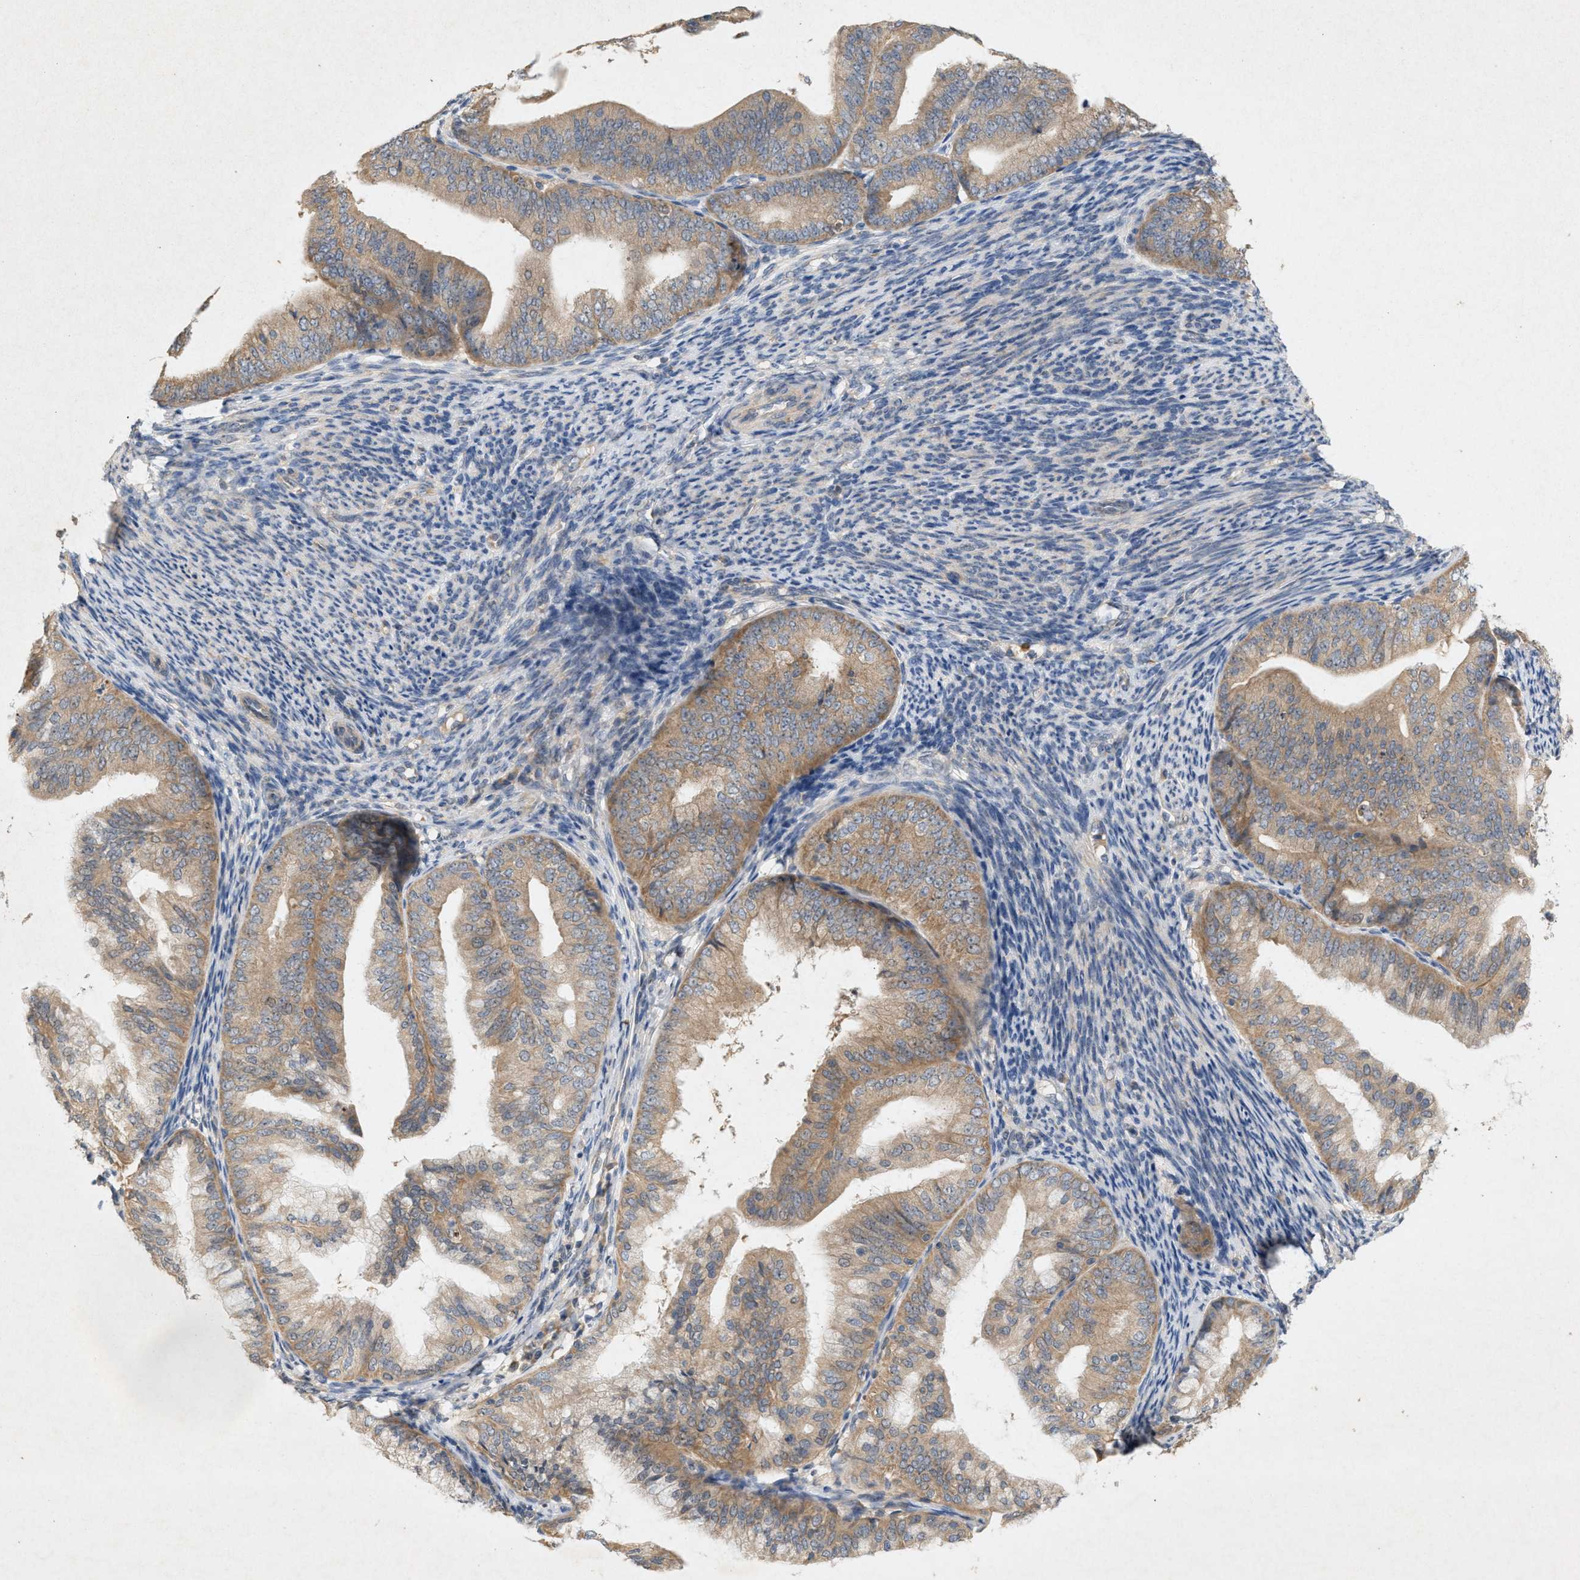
{"staining": {"intensity": "weak", "quantity": ">75%", "location": "cytoplasmic/membranous"}, "tissue": "endometrial cancer", "cell_type": "Tumor cells", "image_type": "cancer", "snomed": [{"axis": "morphology", "description": "Adenocarcinoma, NOS"}, {"axis": "topography", "description": "Endometrium"}], "caption": "Immunohistochemistry (IHC) histopathology image of endometrial cancer (adenocarcinoma) stained for a protein (brown), which reveals low levels of weak cytoplasmic/membranous staining in about >75% of tumor cells.", "gene": "DCAF7", "patient": {"sex": "female", "age": 63}}